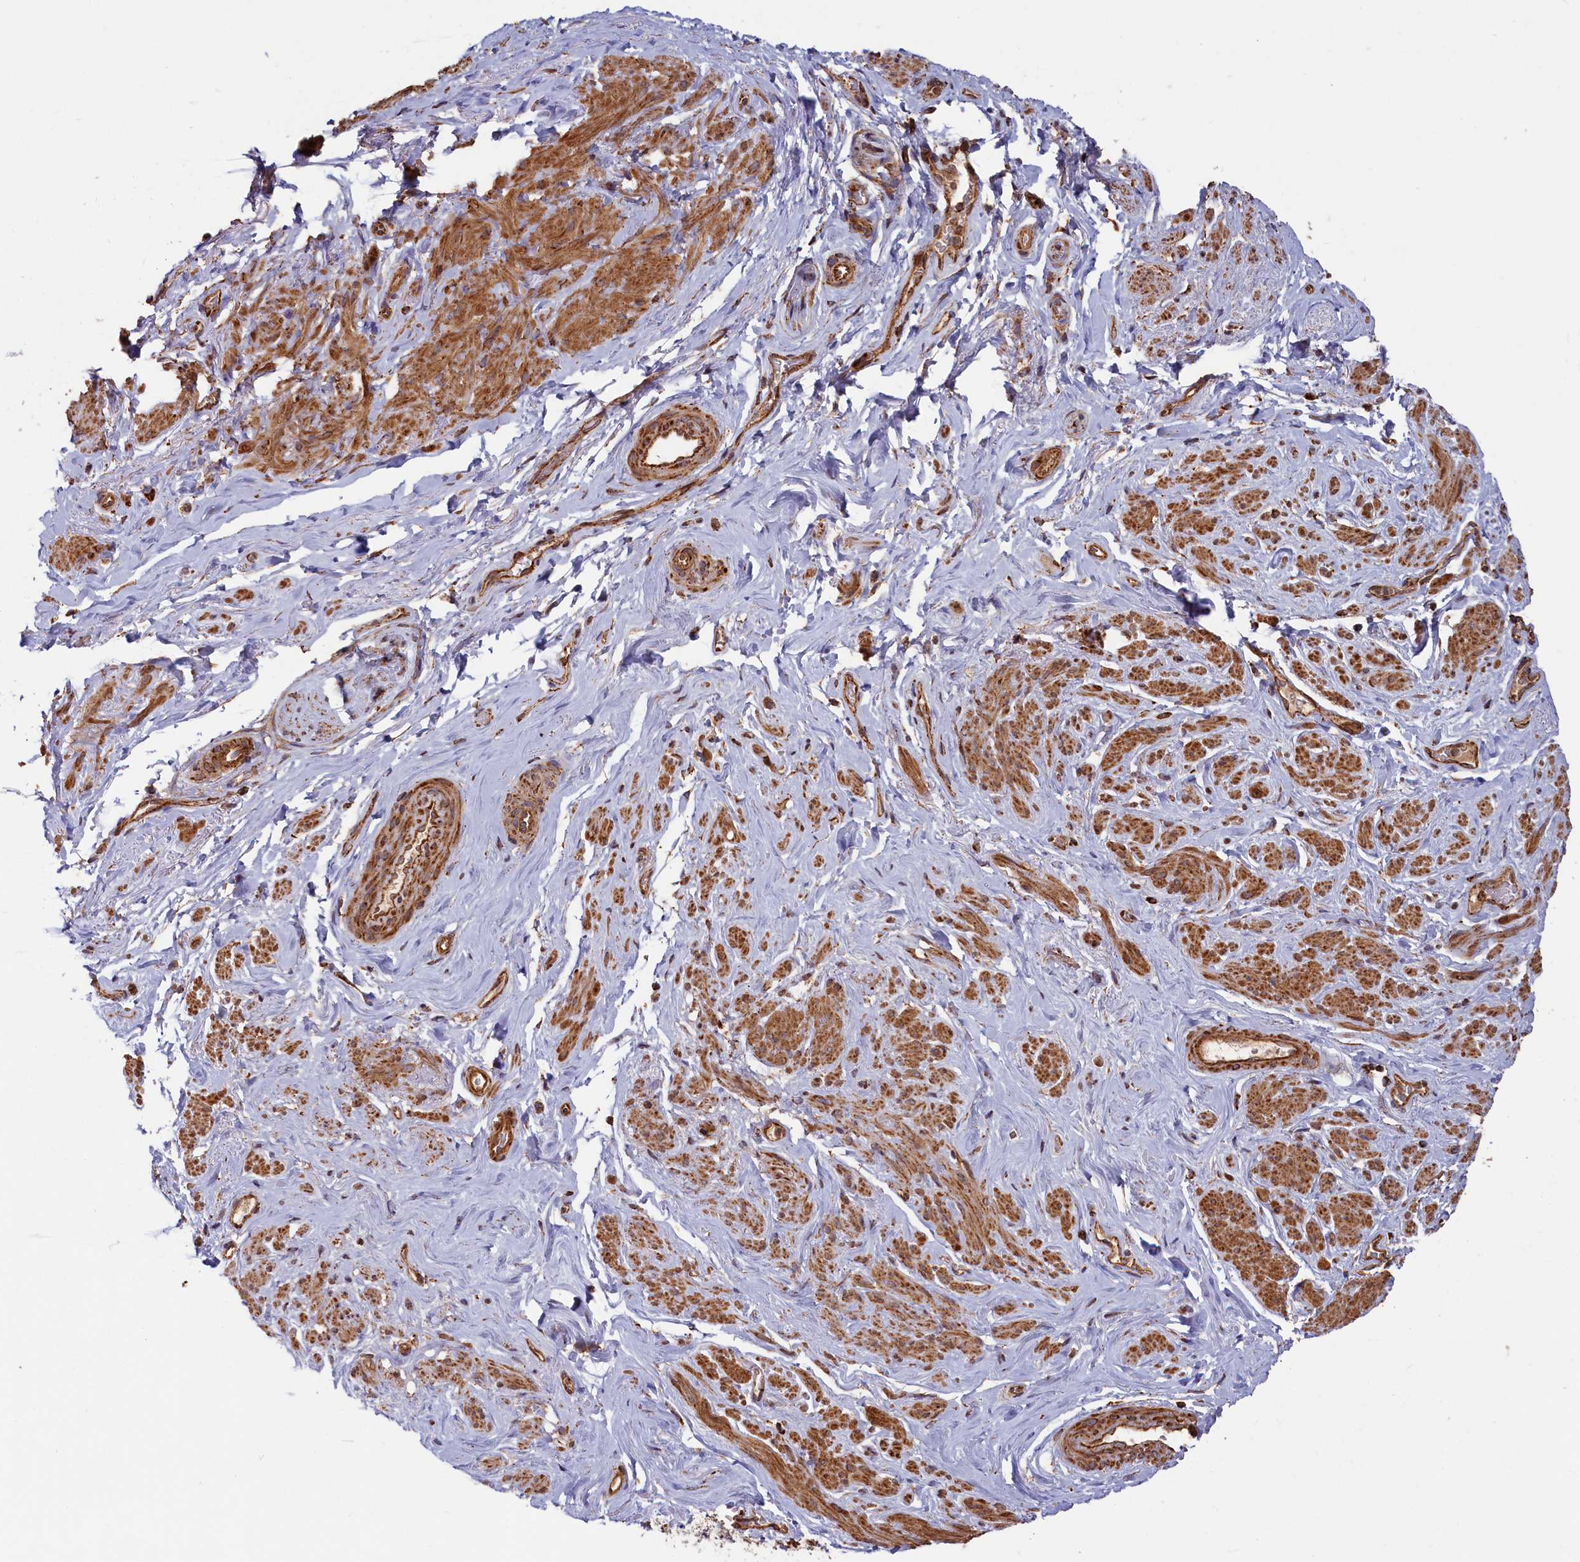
{"staining": {"intensity": "moderate", "quantity": ">75%", "location": "cytoplasmic/membranous"}, "tissue": "smooth muscle", "cell_type": "Smooth muscle cells", "image_type": "normal", "snomed": [{"axis": "morphology", "description": "Normal tissue, NOS"}, {"axis": "topography", "description": "Smooth muscle"}, {"axis": "topography", "description": "Peripheral nerve tissue"}], "caption": "Smooth muscle stained with IHC exhibits moderate cytoplasmic/membranous staining in approximately >75% of smooth muscle cells.", "gene": "MACROD1", "patient": {"sex": "male", "age": 69}}